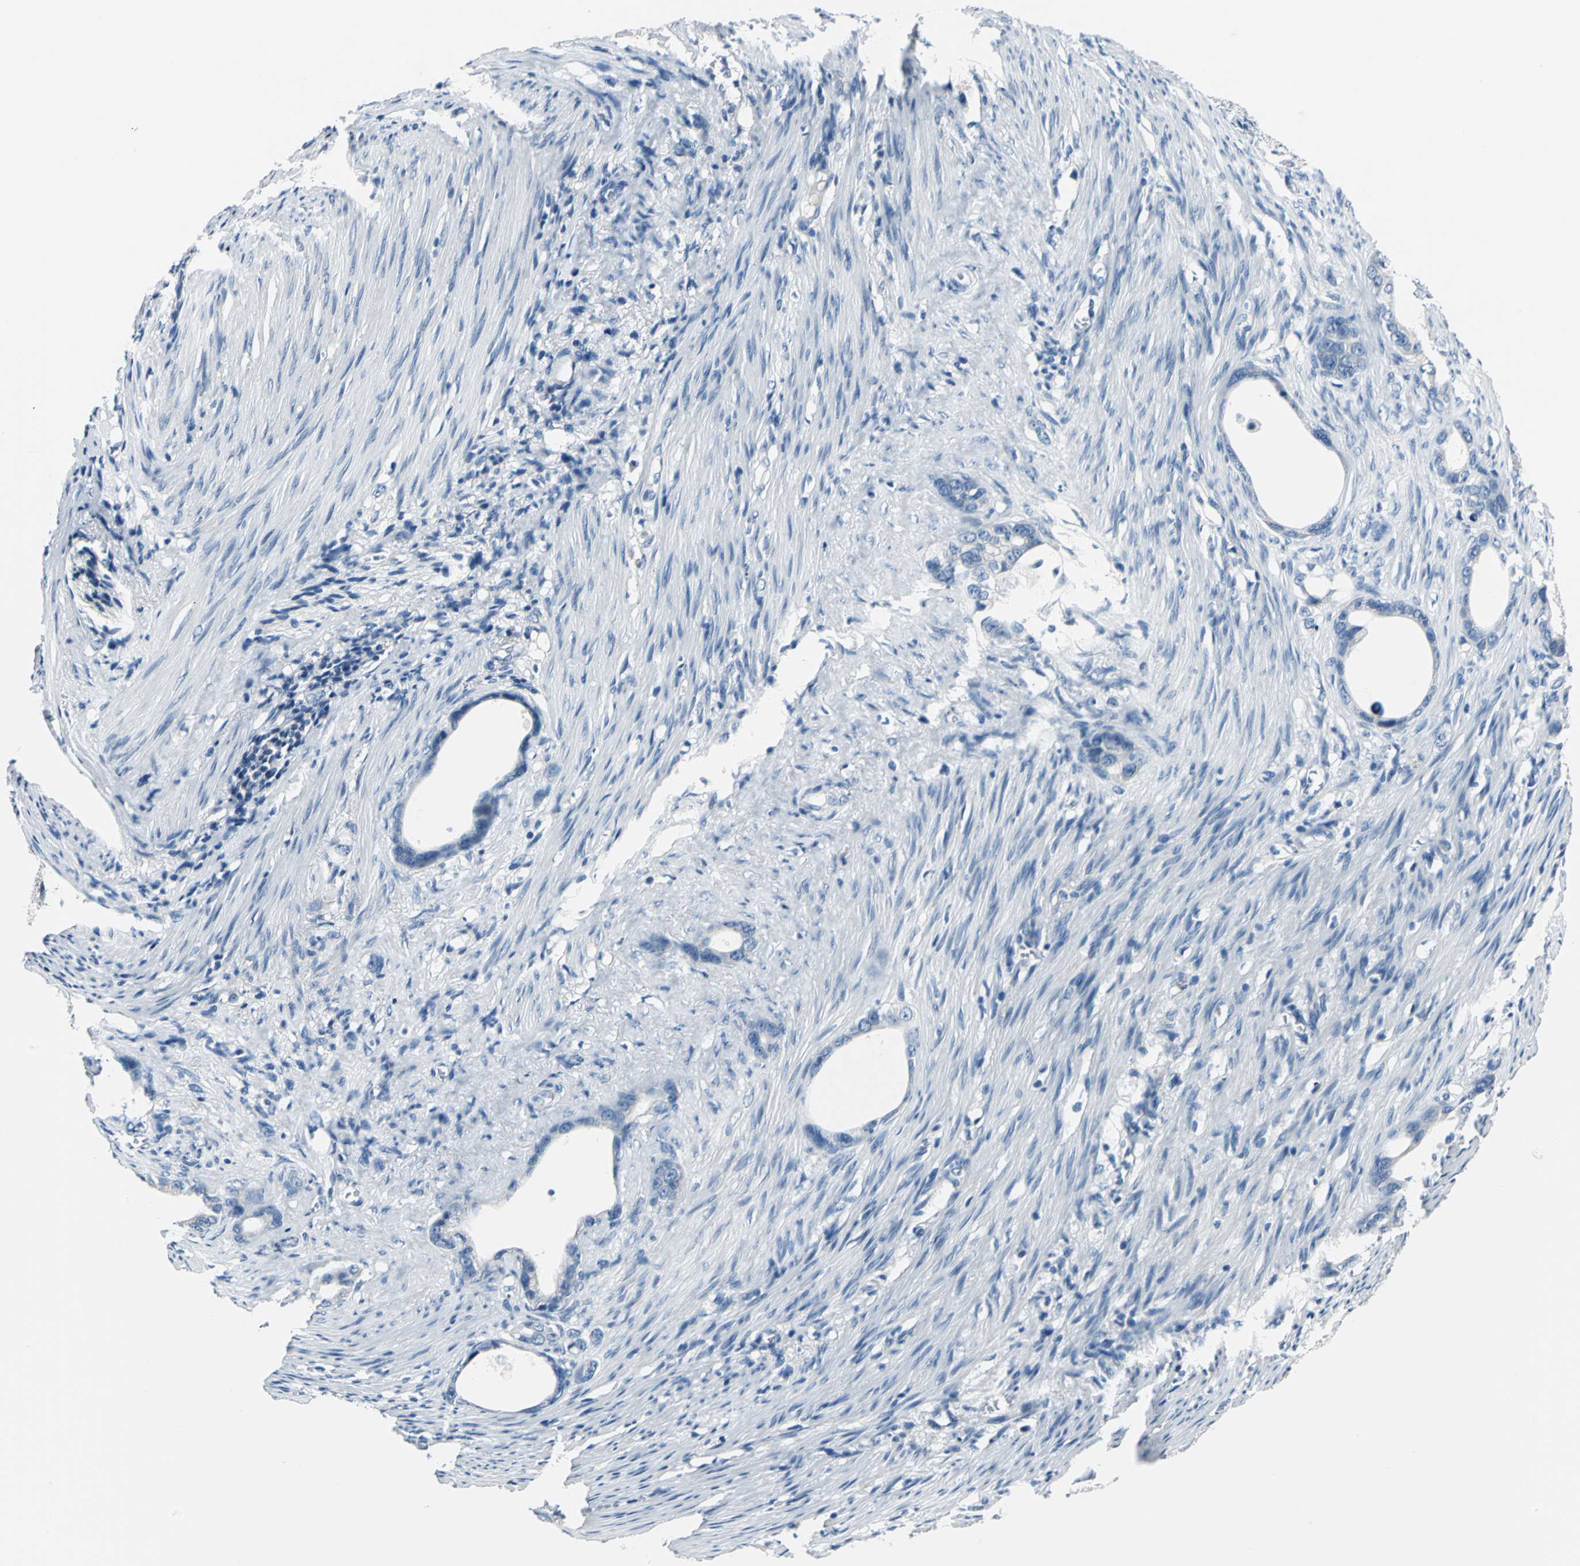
{"staining": {"intensity": "negative", "quantity": "none", "location": "none"}, "tissue": "stomach cancer", "cell_type": "Tumor cells", "image_type": "cancer", "snomed": [{"axis": "morphology", "description": "Adenocarcinoma, NOS"}, {"axis": "topography", "description": "Stomach"}], "caption": "High power microscopy histopathology image of an IHC micrograph of adenocarcinoma (stomach), revealing no significant positivity in tumor cells. (Stains: DAB immunohistochemistry (IHC) with hematoxylin counter stain, Microscopy: brightfield microscopy at high magnification).", "gene": "ZNF415", "patient": {"sex": "female", "age": 75}}